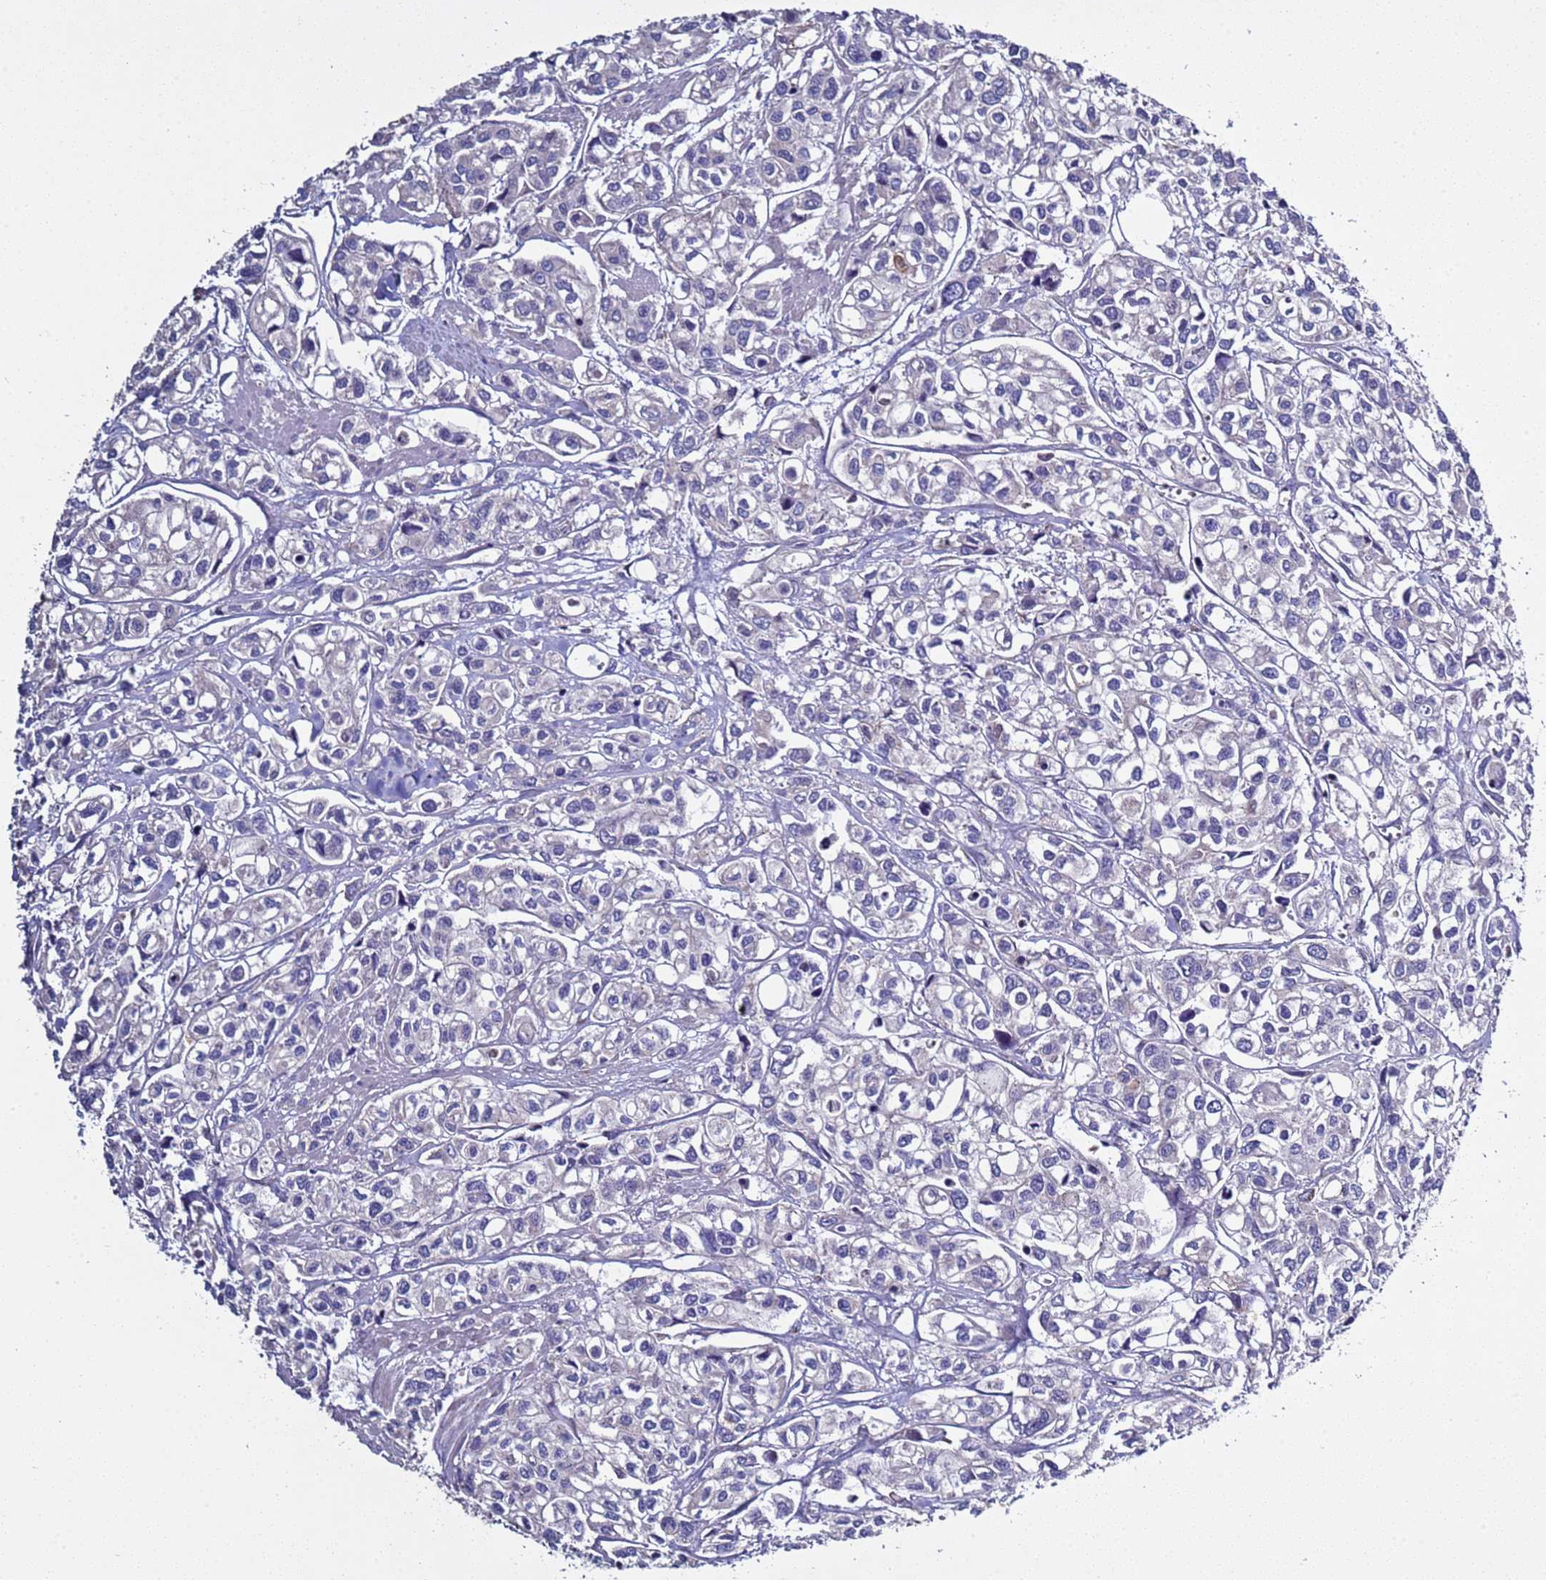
{"staining": {"intensity": "negative", "quantity": "none", "location": "none"}, "tissue": "urothelial cancer", "cell_type": "Tumor cells", "image_type": "cancer", "snomed": [{"axis": "morphology", "description": "Urothelial carcinoma, High grade"}, {"axis": "topography", "description": "Urinary bladder"}], "caption": "Immunohistochemistry (IHC) histopathology image of neoplastic tissue: urothelial cancer stained with DAB (3,3'-diaminobenzidine) displays no significant protein positivity in tumor cells.", "gene": "RABL2B", "patient": {"sex": "male", "age": 67}}